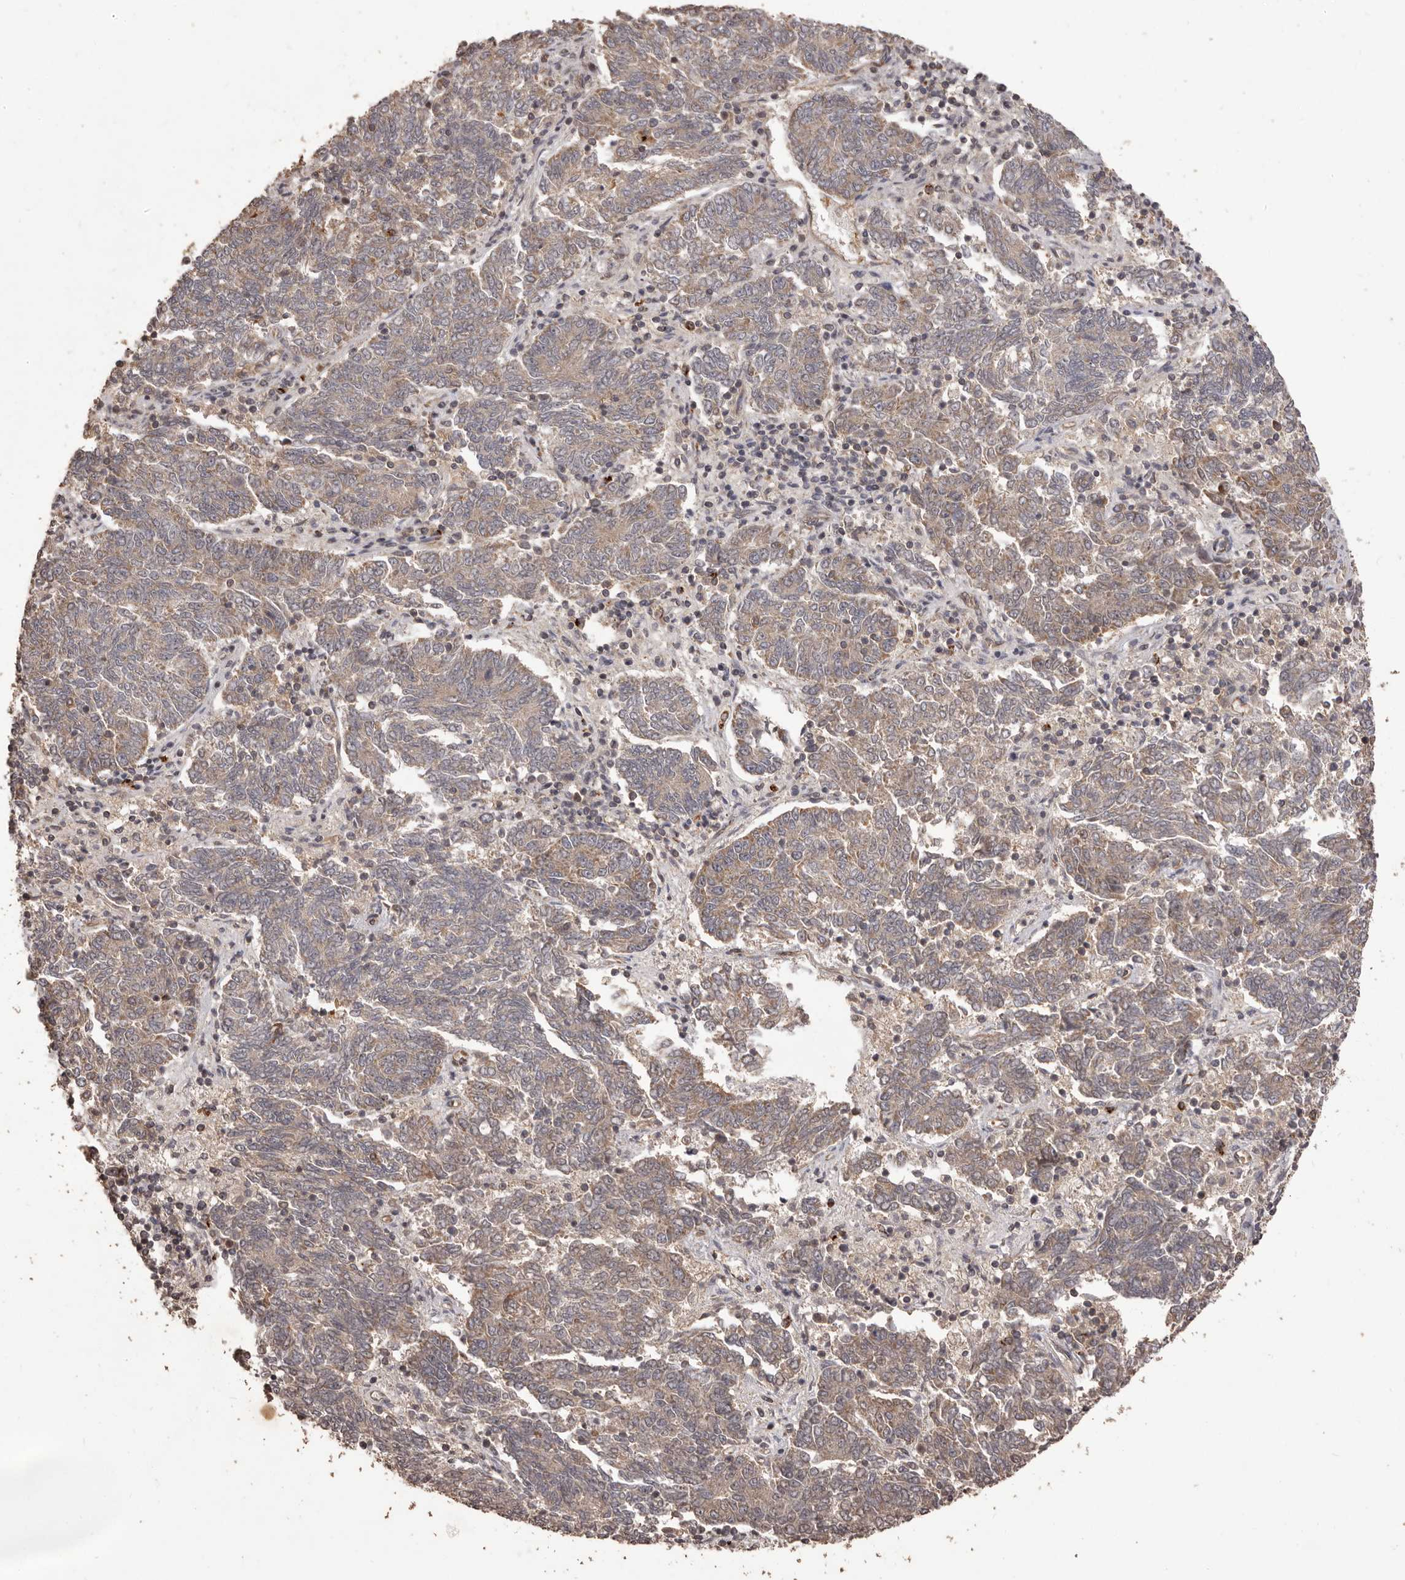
{"staining": {"intensity": "weak", "quantity": "25%-75%", "location": "cytoplasmic/membranous"}, "tissue": "endometrial cancer", "cell_type": "Tumor cells", "image_type": "cancer", "snomed": [{"axis": "morphology", "description": "Adenocarcinoma, NOS"}, {"axis": "topography", "description": "Endometrium"}], "caption": "This is a histology image of immunohistochemistry (IHC) staining of adenocarcinoma (endometrial), which shows weak staining in the cytoplasmic/membranous of tumor cells.", "gene": "QRSL1", "patient": {"sex": "female", "age": 80}}